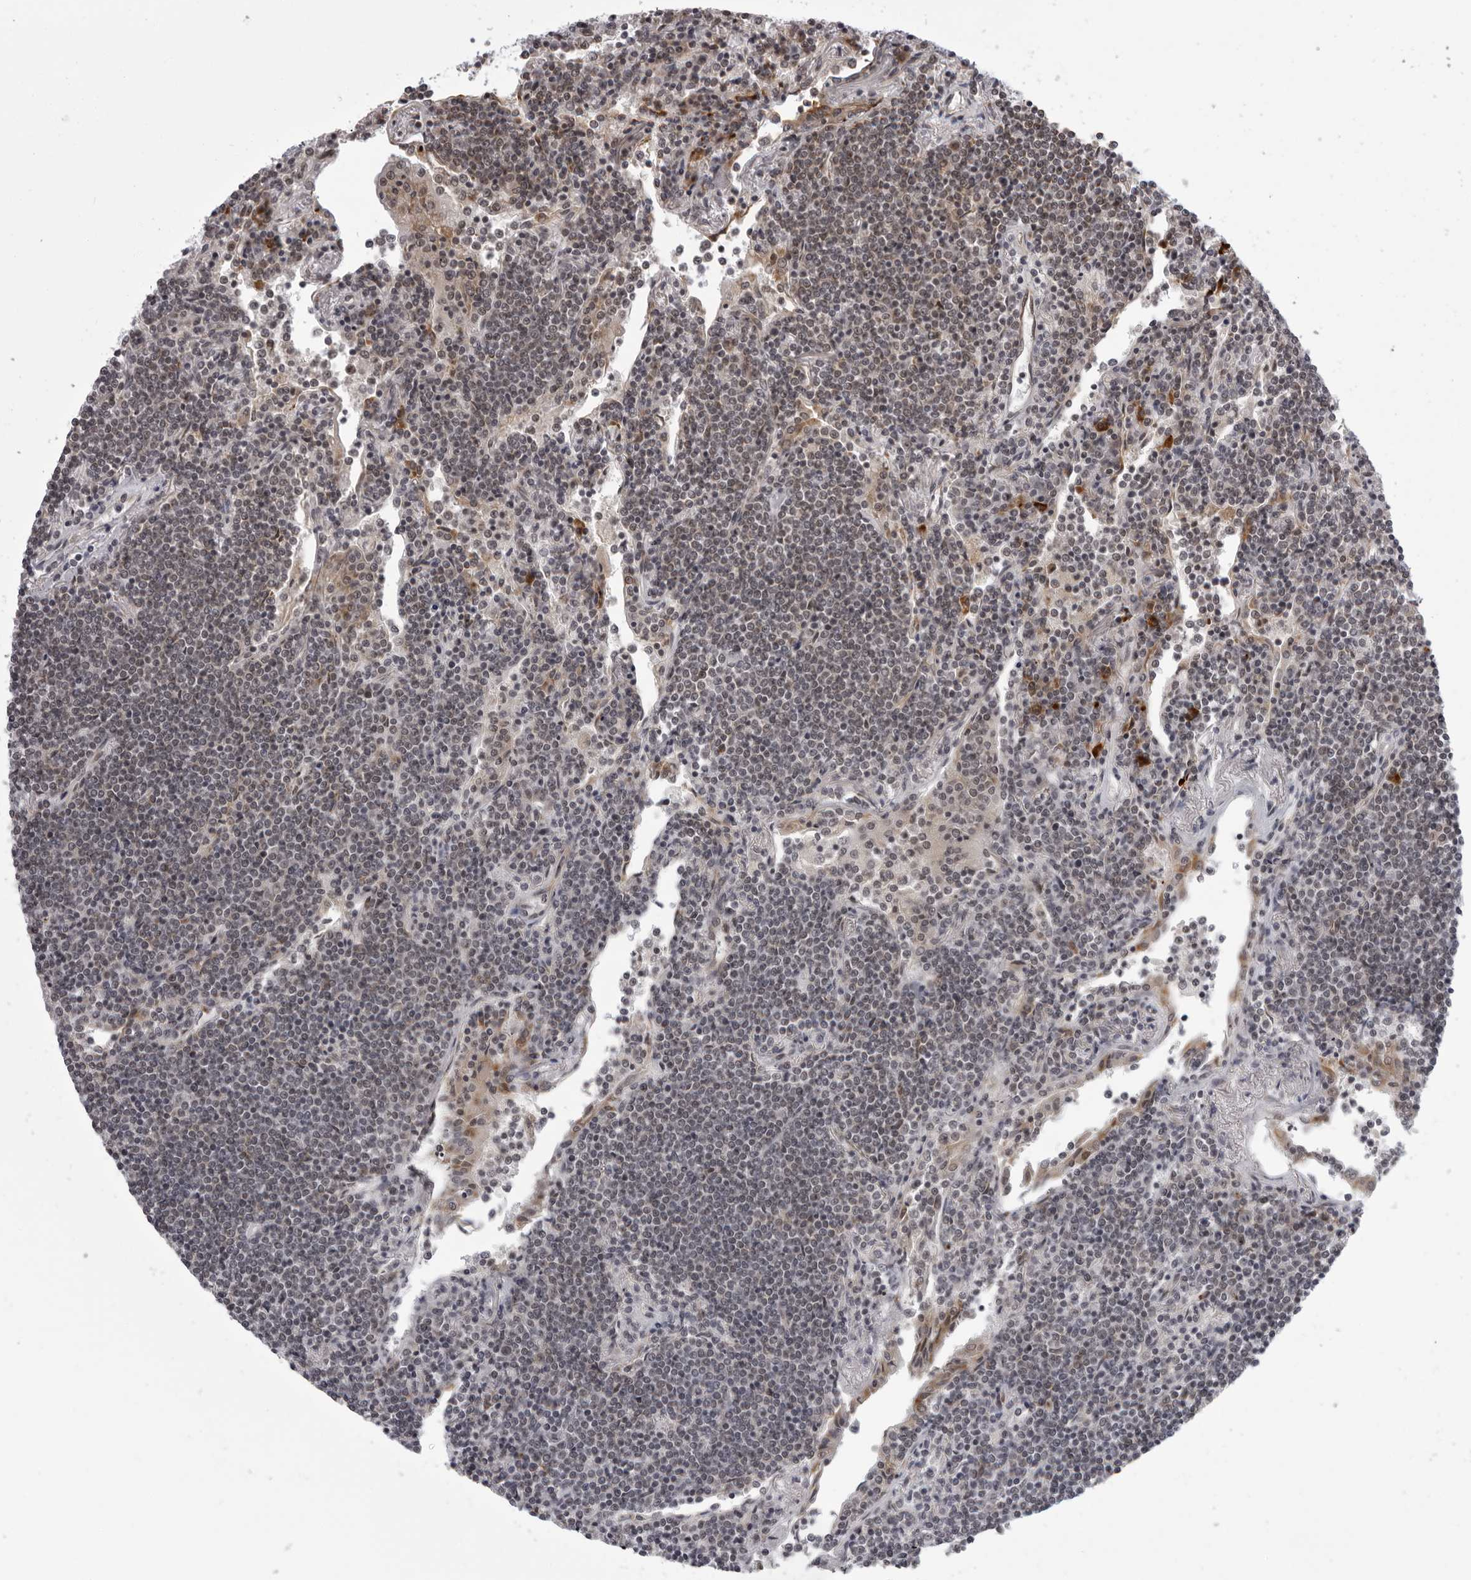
{"staining": {"intensity": "negative", "quantity": "none", "location": "none"}, "tissue": "lymphoma", "cell_type": "Tumor cells", "image_type": "cancer", "snomed": [{"axis": "morphology", "description": "Malignant lymphoma, non-Hodgkin's type, Low grade"}, {"axis": "topography", "description": "Lung"}], "caption": "Immunohistochemical staining of malignant lymphoma, non-Hodgkin's type (low-grade) demonstrates no significant positivity in tumor cells. The staining was performed using DAB to visualize the protein expression in brown, while the nuclei were stained in blue with hematoxylin (Magnification: 20x).", "gene": "GCSAML", "patient": {"sex": "female", "age": 71}}